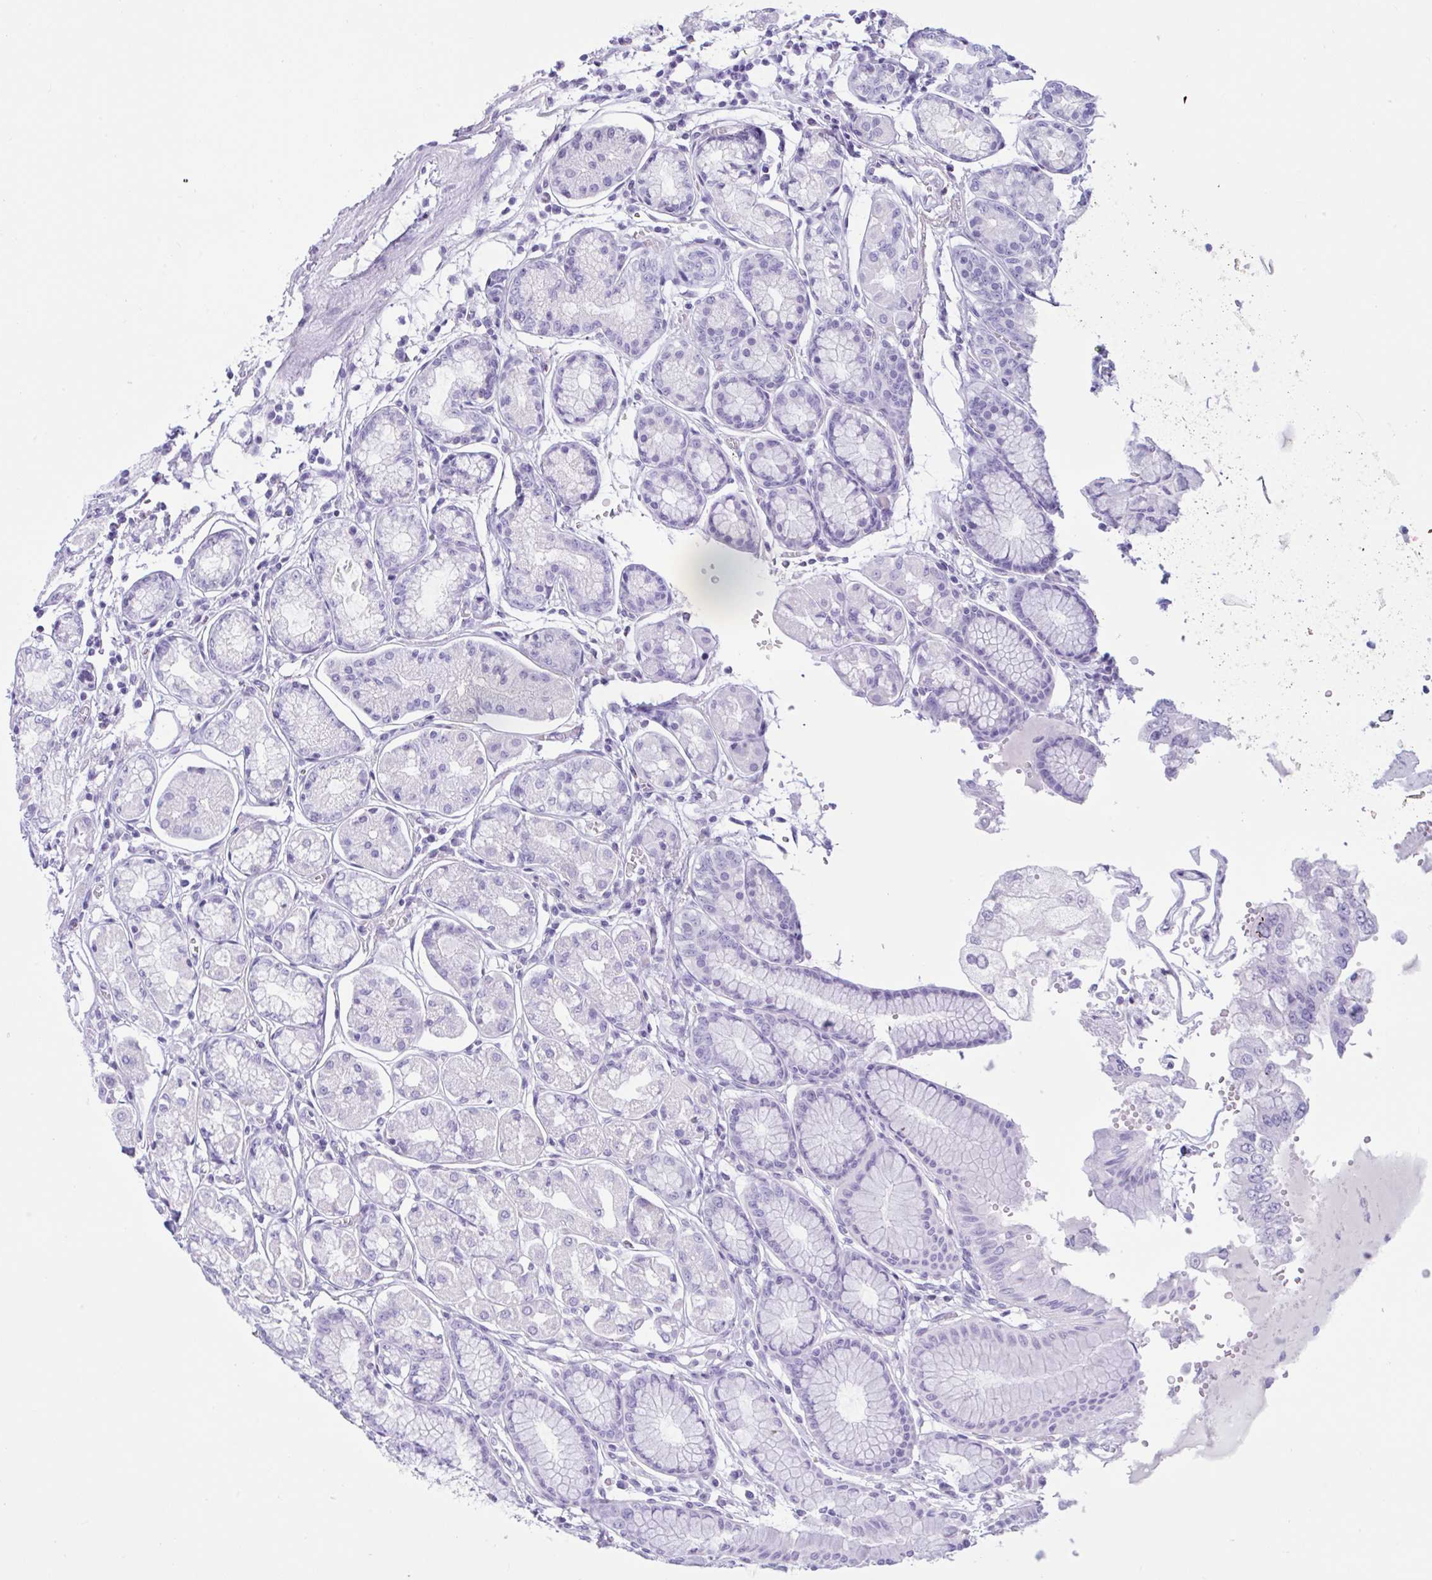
{"staining": {"intensity": "negative", "quantity": "none", "location": "none"}, "tissue": "stomach", "cell_type": "Glandular cells", "image_type": "normal", "snomed": [{"axis": "morphology", "description": "Normal tissue, NOS"}, {"axis": "topography", "description": "Stomach"}, {"axis": "topography", "description": "Stomach, lower"}], "caption": "A photomicrograph of stomach stained for a protein displays no brown staining in glandular cells.", "gene": "MRGPRG", "patient": {"sex": "male", "age": 76}}